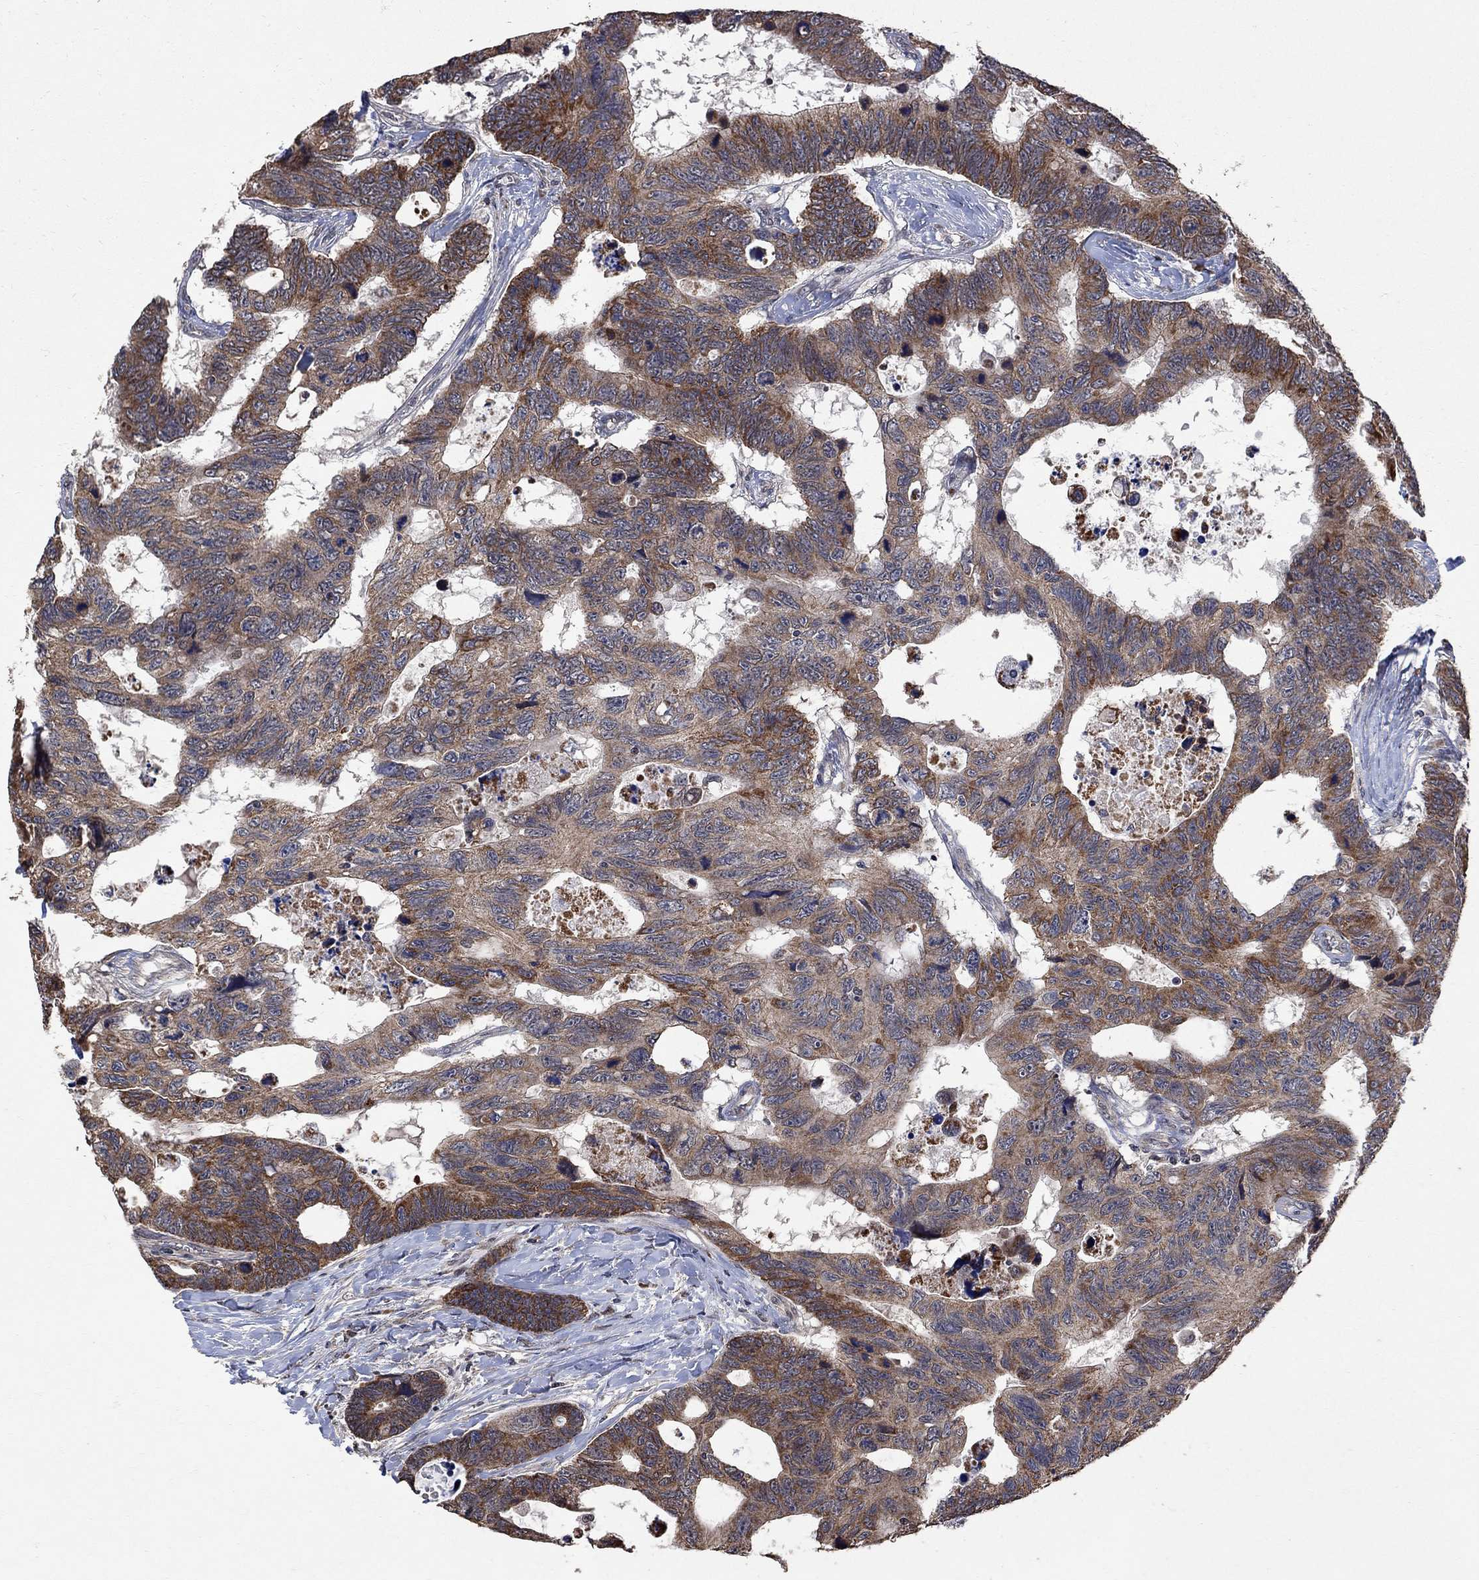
{"staining": {"intensity": "strong", "quantity": "25%-75%", "location": "cytoplasmic/membranous"}, "tissue": "colorectal cancer", "cell_type": "Tumor cells", "image_type": "cancer", "snomed": [{"axis": "morphology", "description": "Adenocarcinoma, NOS"}, {"axis": "topography", "description": "Colon"}], "caption": "Immunohistochemical staining of human adenocarcinoma (colorectal) displays high levels of strong cytoplasmic/membranous protein positivity in approximately 25%-75% of tumor cells.", "gene": "ANKRA2", "patient": {"sex": "female", "age": 77}}